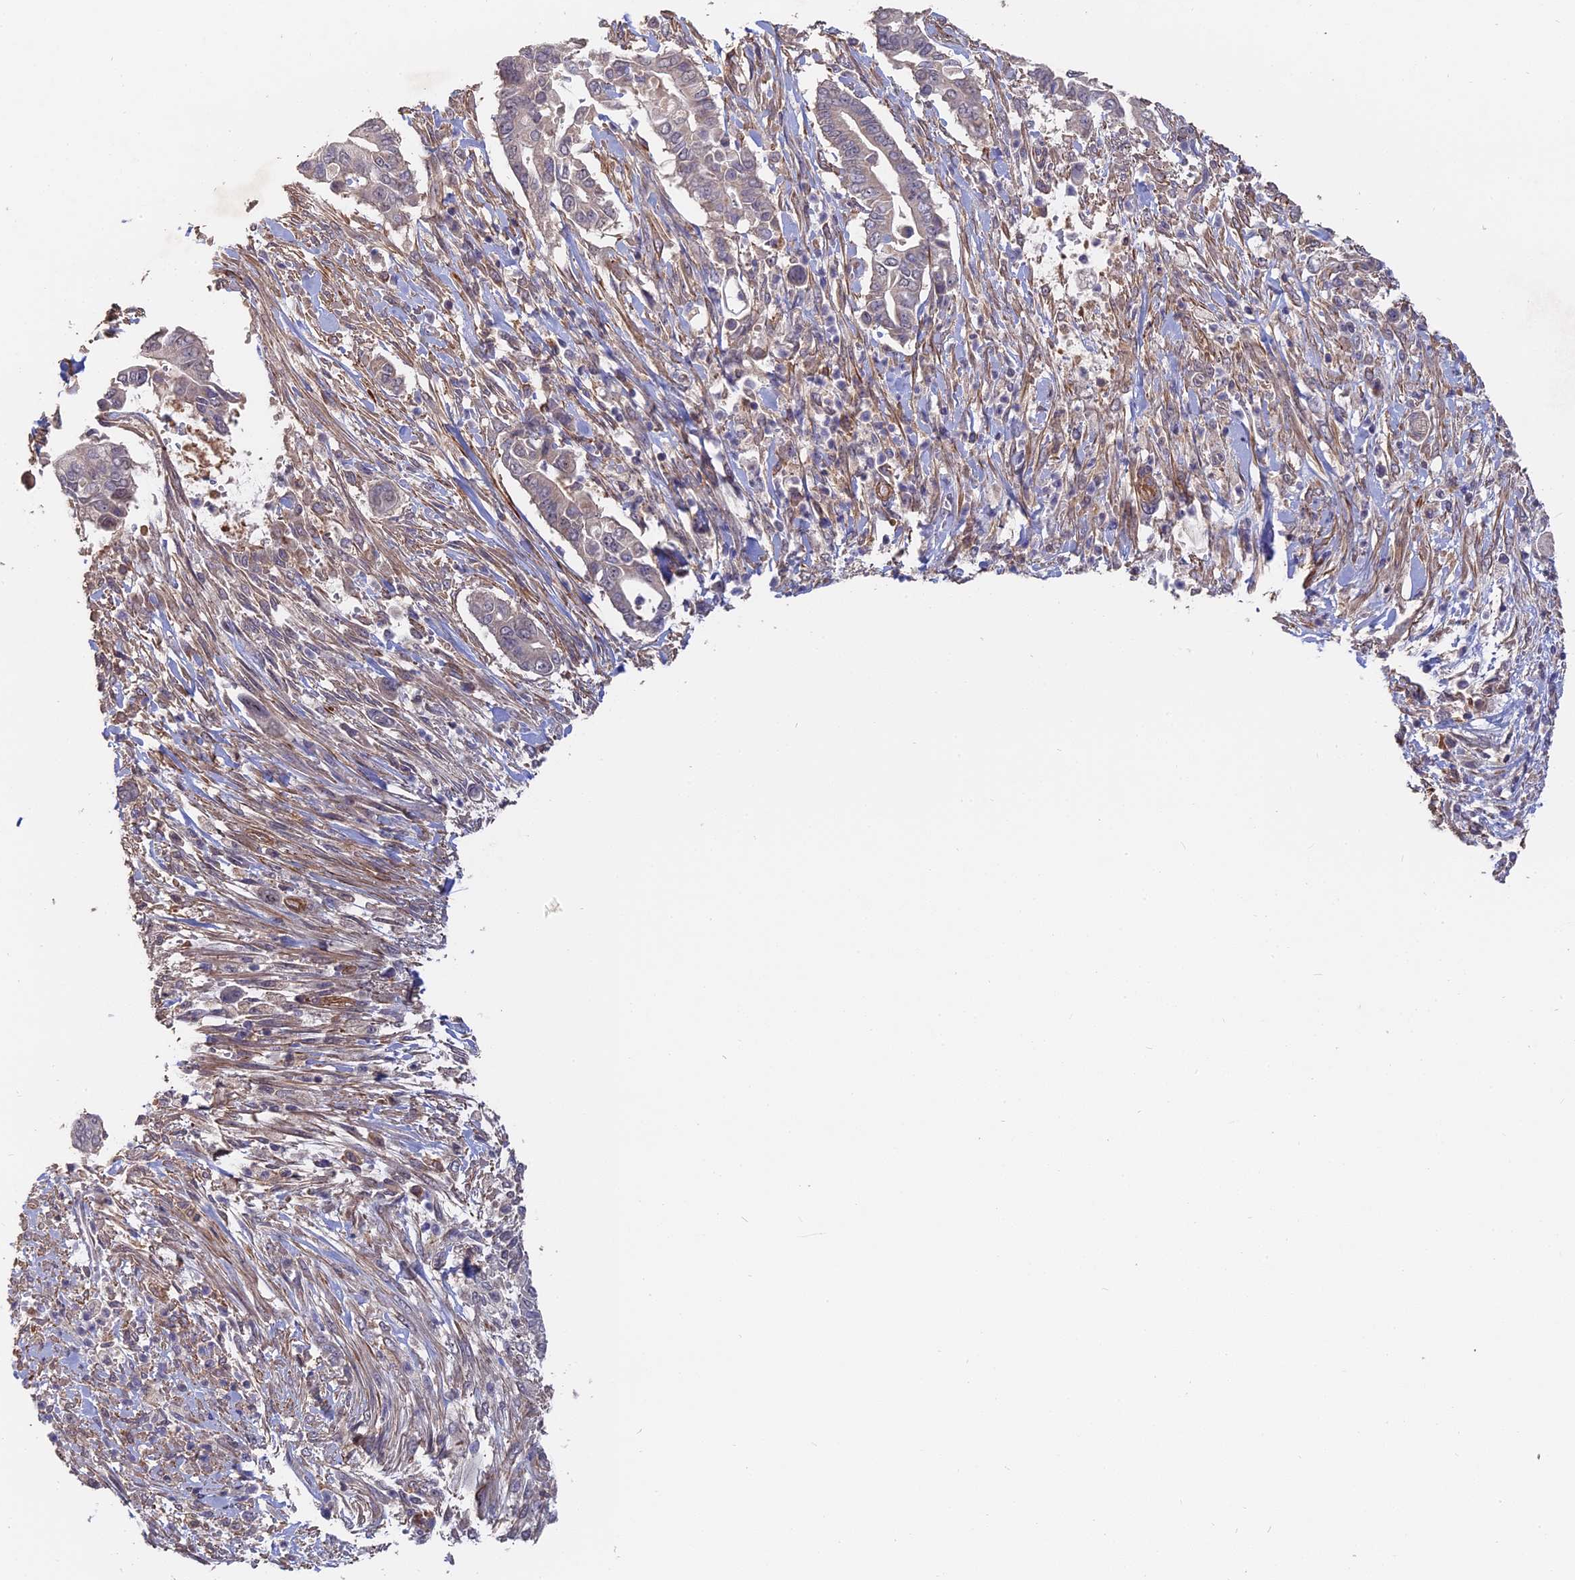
{"staining": {"intensity": "negative", "quantity": "none", "location": "none"}, "tissue": "pancreatic cancer", "cell_type": "Tumor cells", "image_type": "cancer", "snomed": [{"axis": "morphology", "description": "Adenocarcinoma, NOS"}, {"axis": "topography", "description": "Pancreas"}], "caption": "IHC of human pancreatic cancer reveals no expression in tumor cells.", "gene": "SAC3D1", "patient": {"sex": "male", "age": 68}}